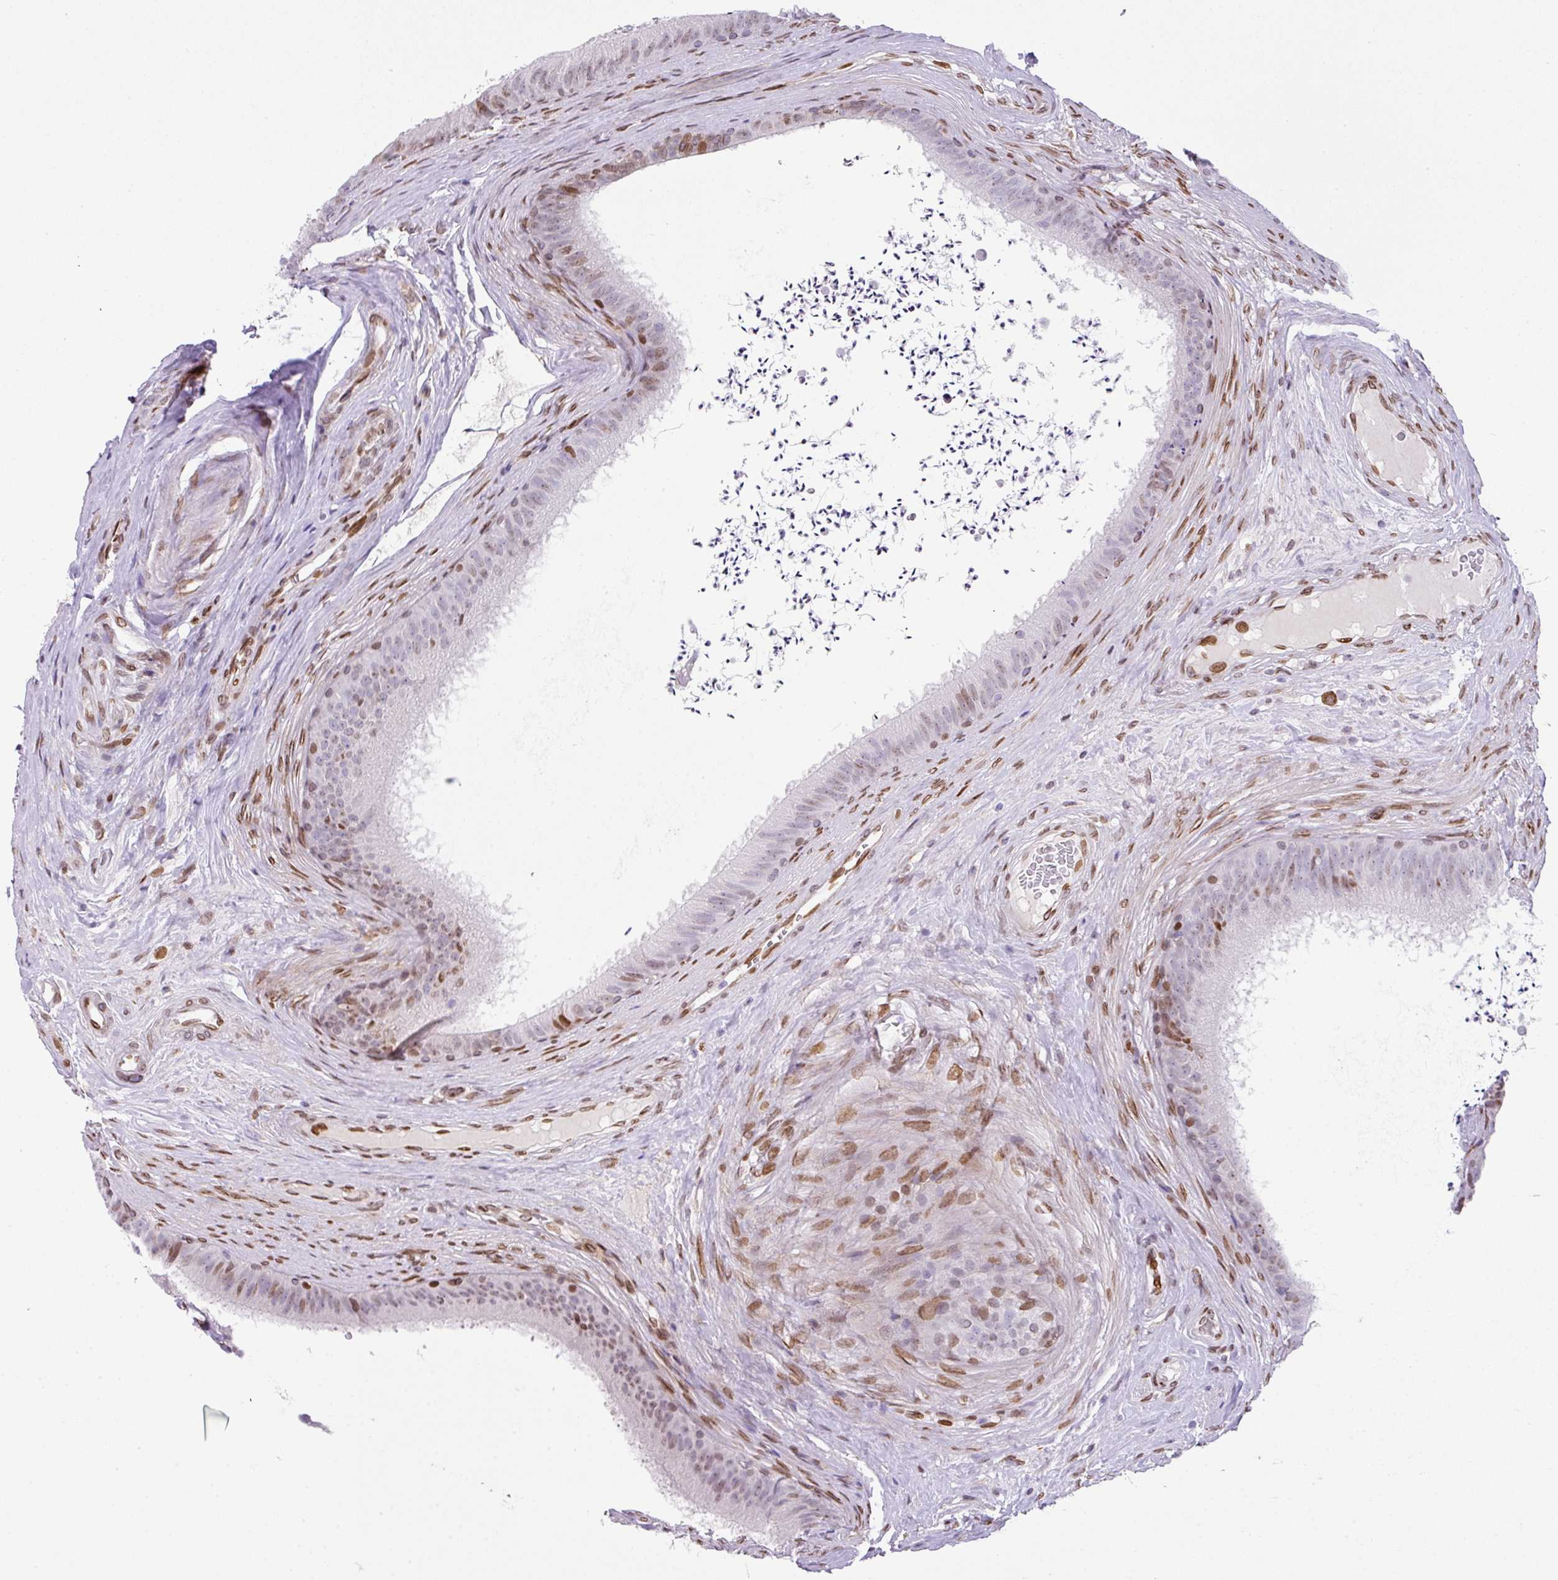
{"staining": {"intensity": "moderate", "quantity": "<25%", "location": "nuclear"}, "tissue": "epididymis", "cell_type": "Glandular cells", "image_type": "normal", "snomed": [{"axis": "morphology", "description": "Normal tissue, NOS"}, {"axis": "topography", "description": "Testis"}, {"axis": "topography", "description": "Epididymis"}], "caption": "The histopathology image displays immunohistochemical staining of normal epididymis. There is moderate nuclear positivity is present in approximately <25% of glandular cells.", "gene": "PLK1", "patient": {"sex": "male", "age": 41}}